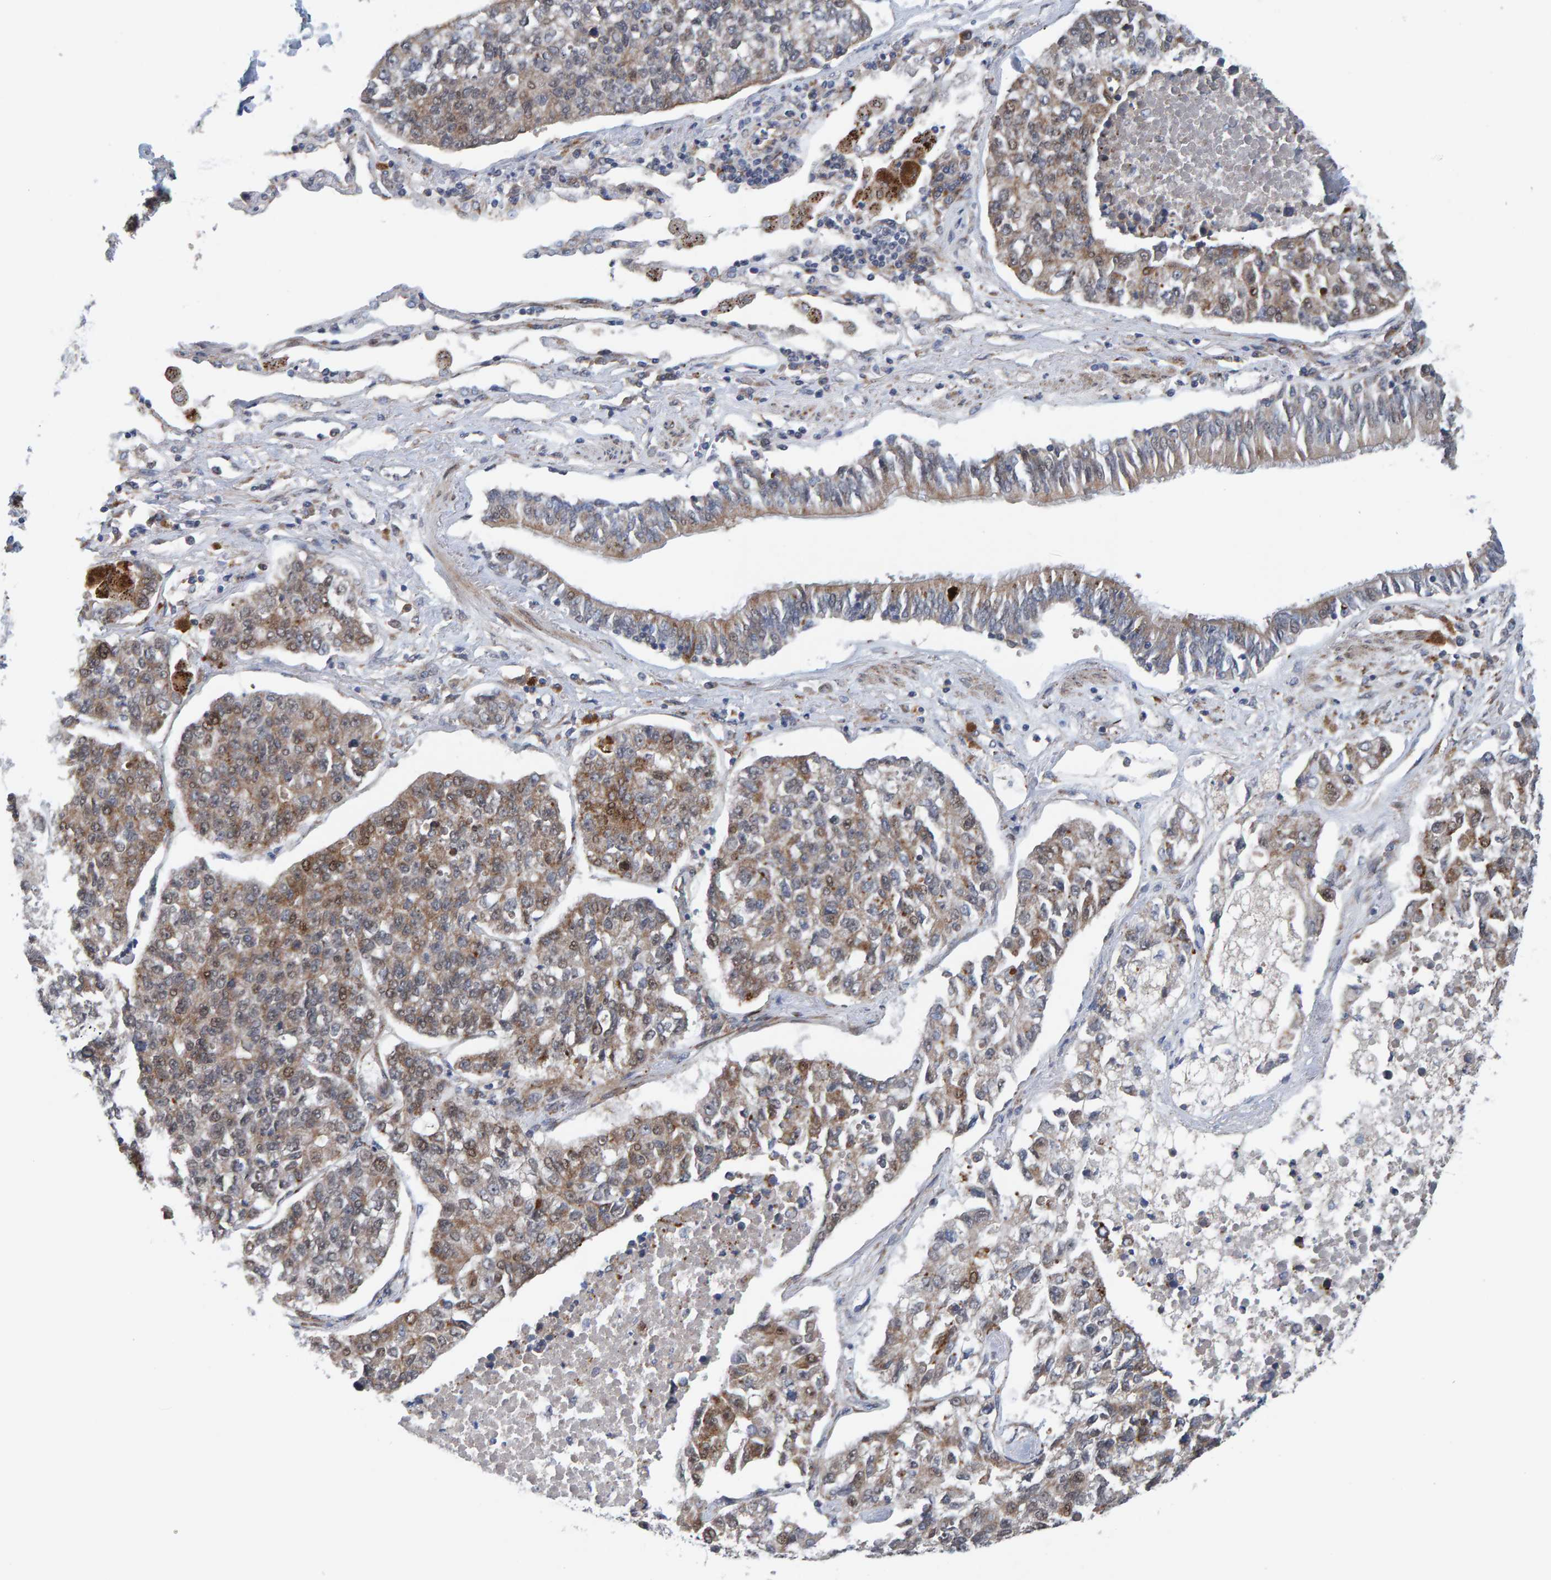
{"staining": {"intensity": "weak", "quantity": "25%-75%", "location": "cytoplasmic/membranous"}, "tissue": "lung cancer", "cell_type": "Tumor cells", "image_type": "cancer", "snomed": [{"axis": "morphology", "description": "Adenocarcinoma, NOS"}, {"axis": "topography", "description": "Lung"}], "caption": "Lung cancer stained with a protein marker reveals weak staining in tumor cells.", "gene": "MFSD6L", "patient": {"sex": "male", "age": 49}}